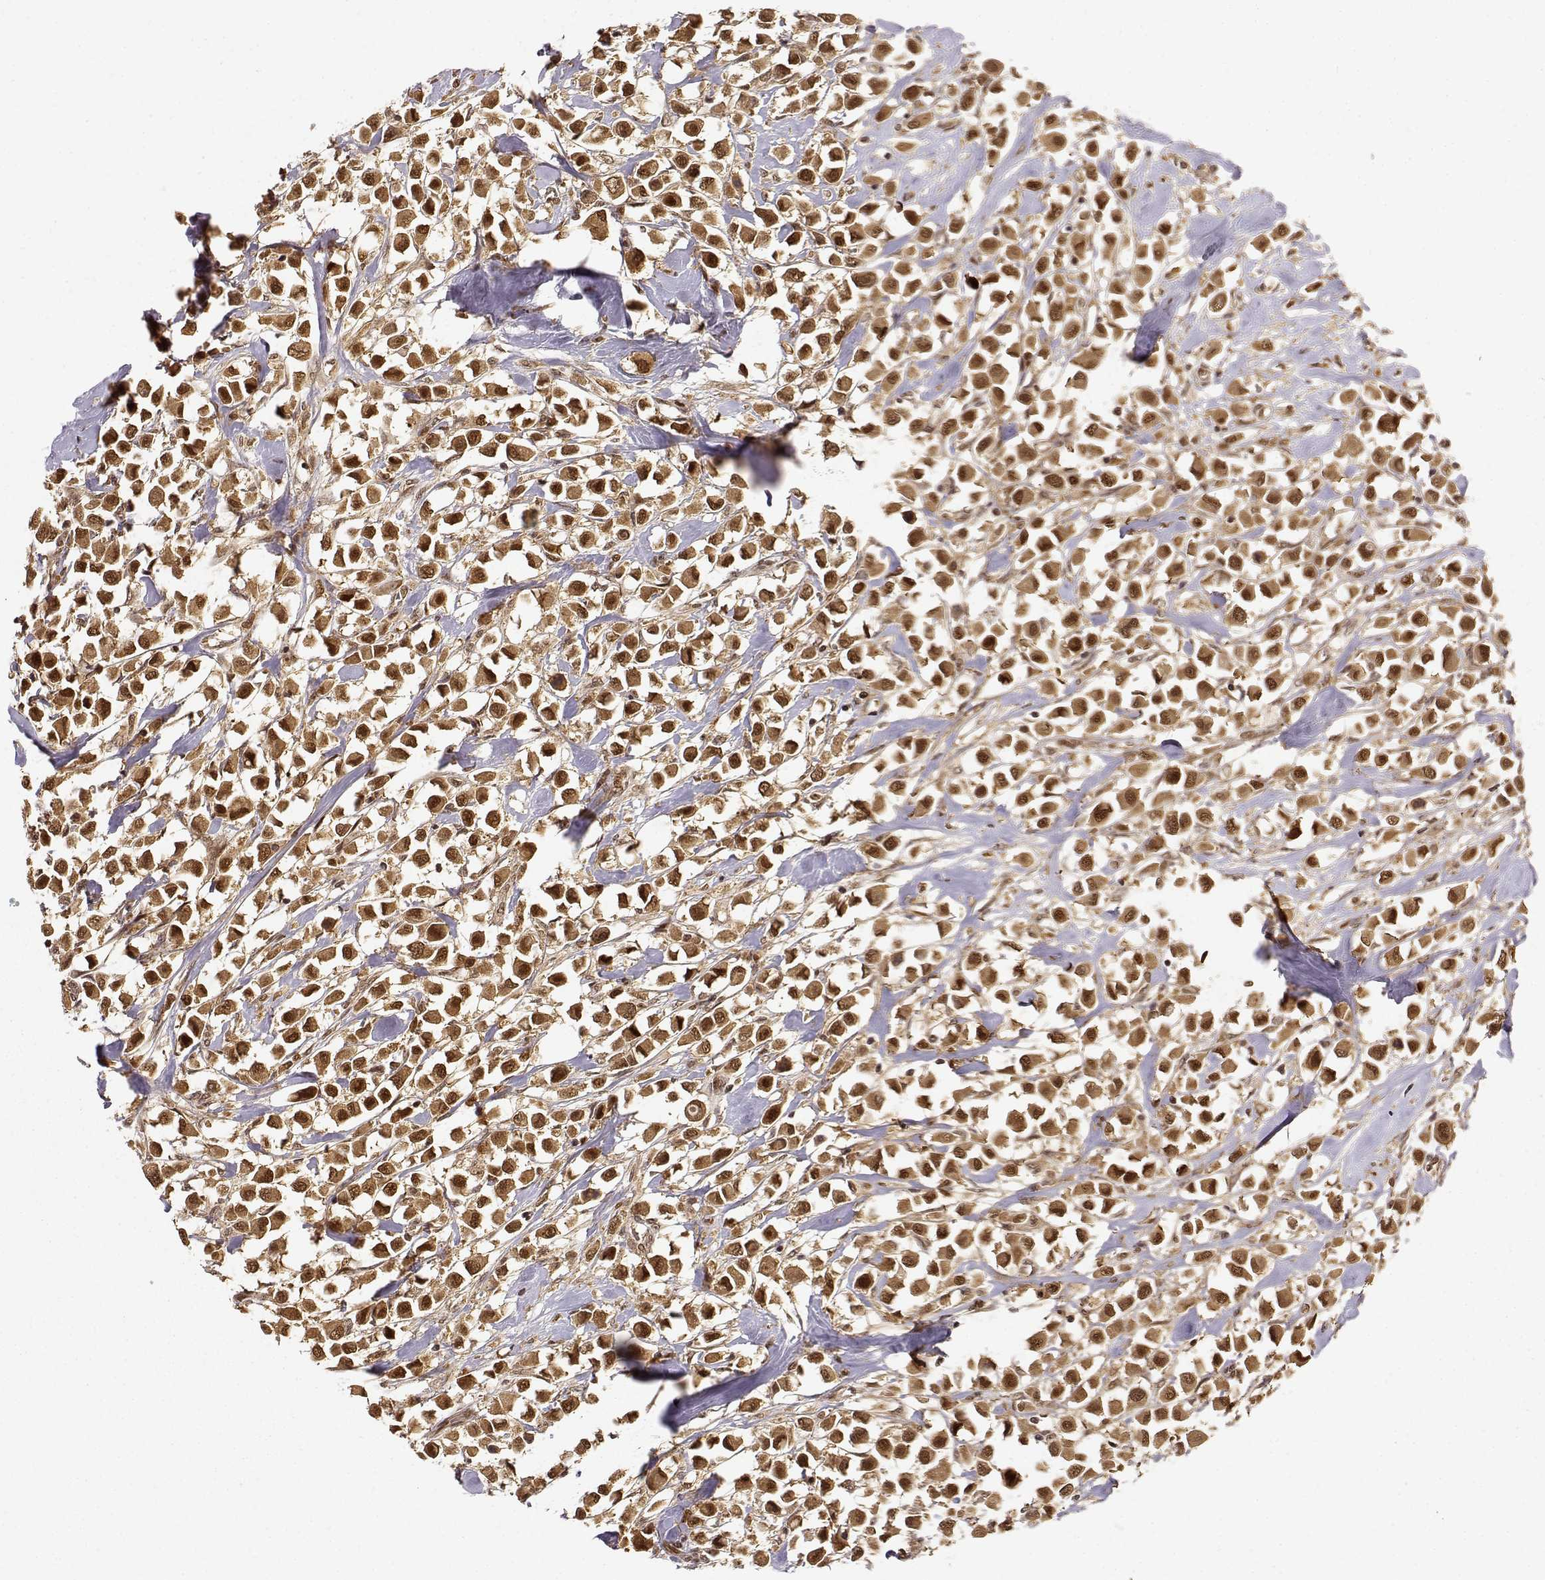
{"staining": {"intensity": "strong", "quantity": ">75%", "location": "cytoplasmic/membranous,nuclear"}, "tissue": "breast cancer", "cell_type": "Tumor cells", "image_type": "cancer", "snomed": [{"axis": "morphology", "description": "Duct carcinoma"}, {"axis": "topography", "description": "Breast"}], "caption": "A high-resolution histopathology image shows immunohistochemistry (IHC) staining of breast cancer, which exhibits strong cytoplasmic/membranous and nuclear expression in approximately >75% of tumor cells. (brown staining indicates protein expression, while blue staining denotes nuclei).", "gene": "MAEA", "patient": {"sex": "female", "age": 61}}